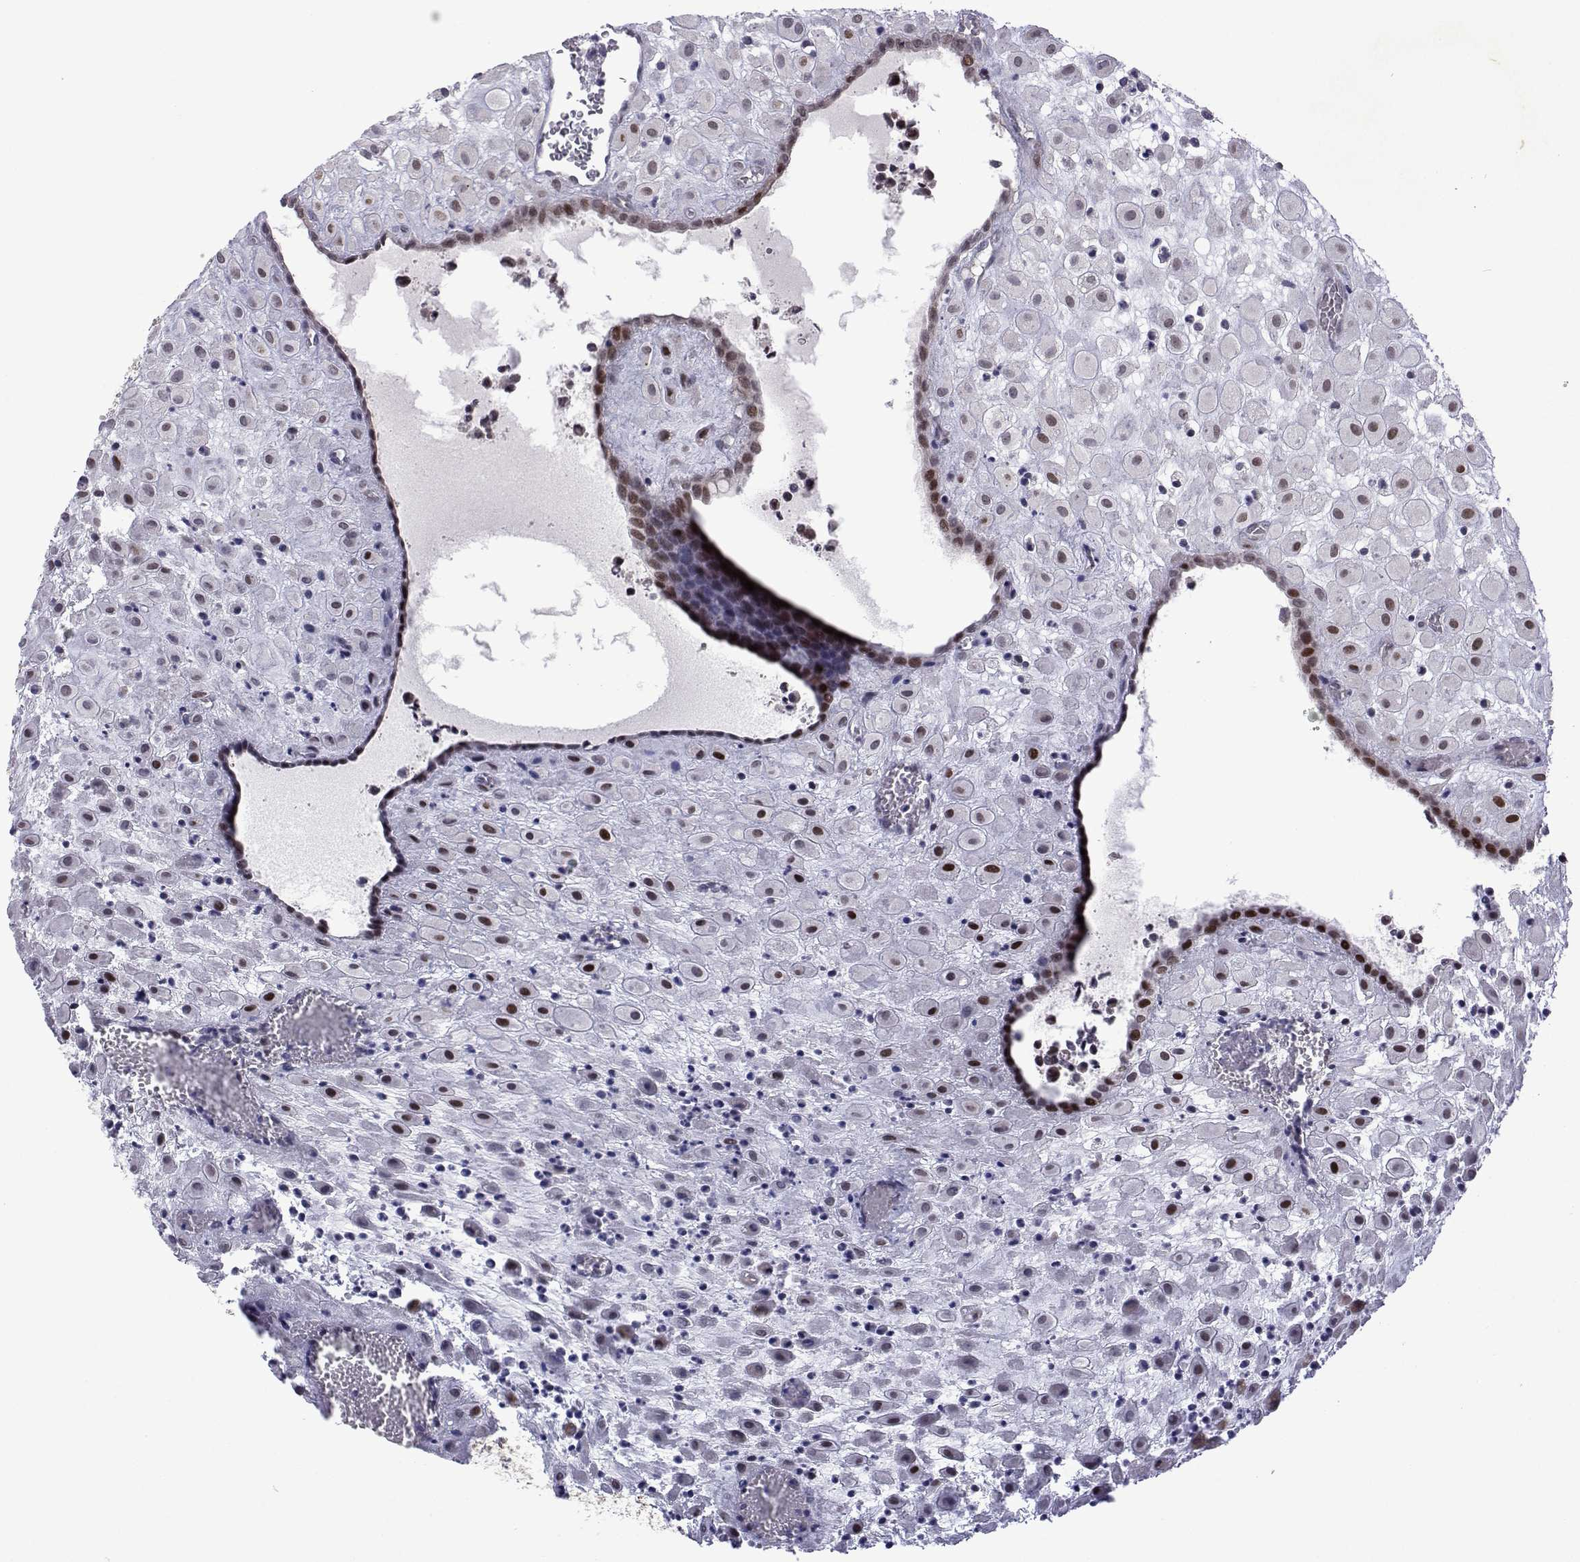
{"staining": {"intensity": "moderate", "quantity": "<25%", "location": "nuclear"}, "tissue": "placenta", "cell_type": "Decidual cells", "image_type": "normal", "snomed": [{"axis": "morphology", "description": "Normal tissue, NOS"}, {"axis": "topography", "description": "Placenta"}], "caption": "IHC photomicrograph of normal placenta: human placenta stained using immunohistochemistry (IHC) exhibits low levels of moderate protein expression localized specifically in the nuclear of decidual cells, appearing as a nuclear brown color.", "gene": "EFCAB3", "patient": {"sex": "female", "age": 24}}